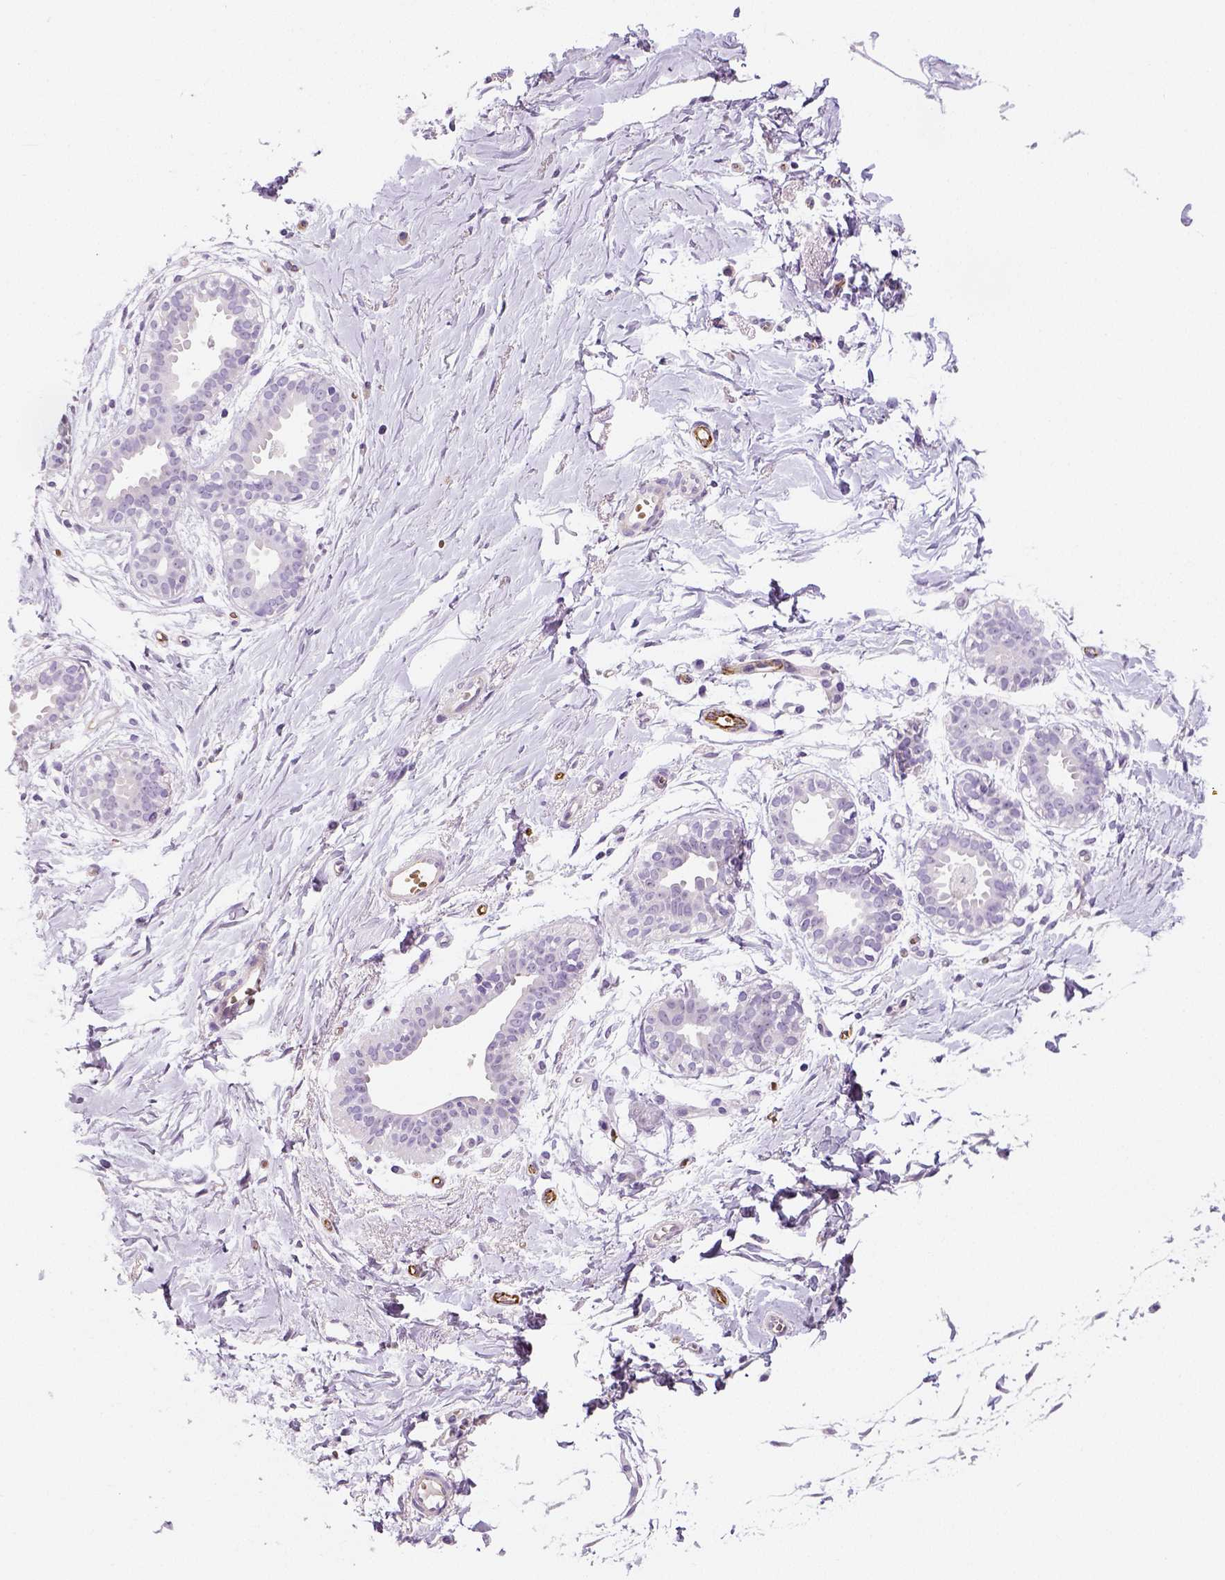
{"staining": {"intensity": "negative", "quantity": "none", "location": "none"}, "tissue": "breast", "cell_type": "Adipocytes", "image_type": "normal", "snomed": [{"axis": "morphology", "description": "Normal tissue, NOS"}, {"axis": "topography", "description": "Breast"}], "caption": "Immunohistochemistry (IHC) image of normal breast: breast stained with DAB shows no significant protein positivity in adipocytes.", "gene": "ENSG00000250349", "patient": {"sex": "female", "age": 49}}